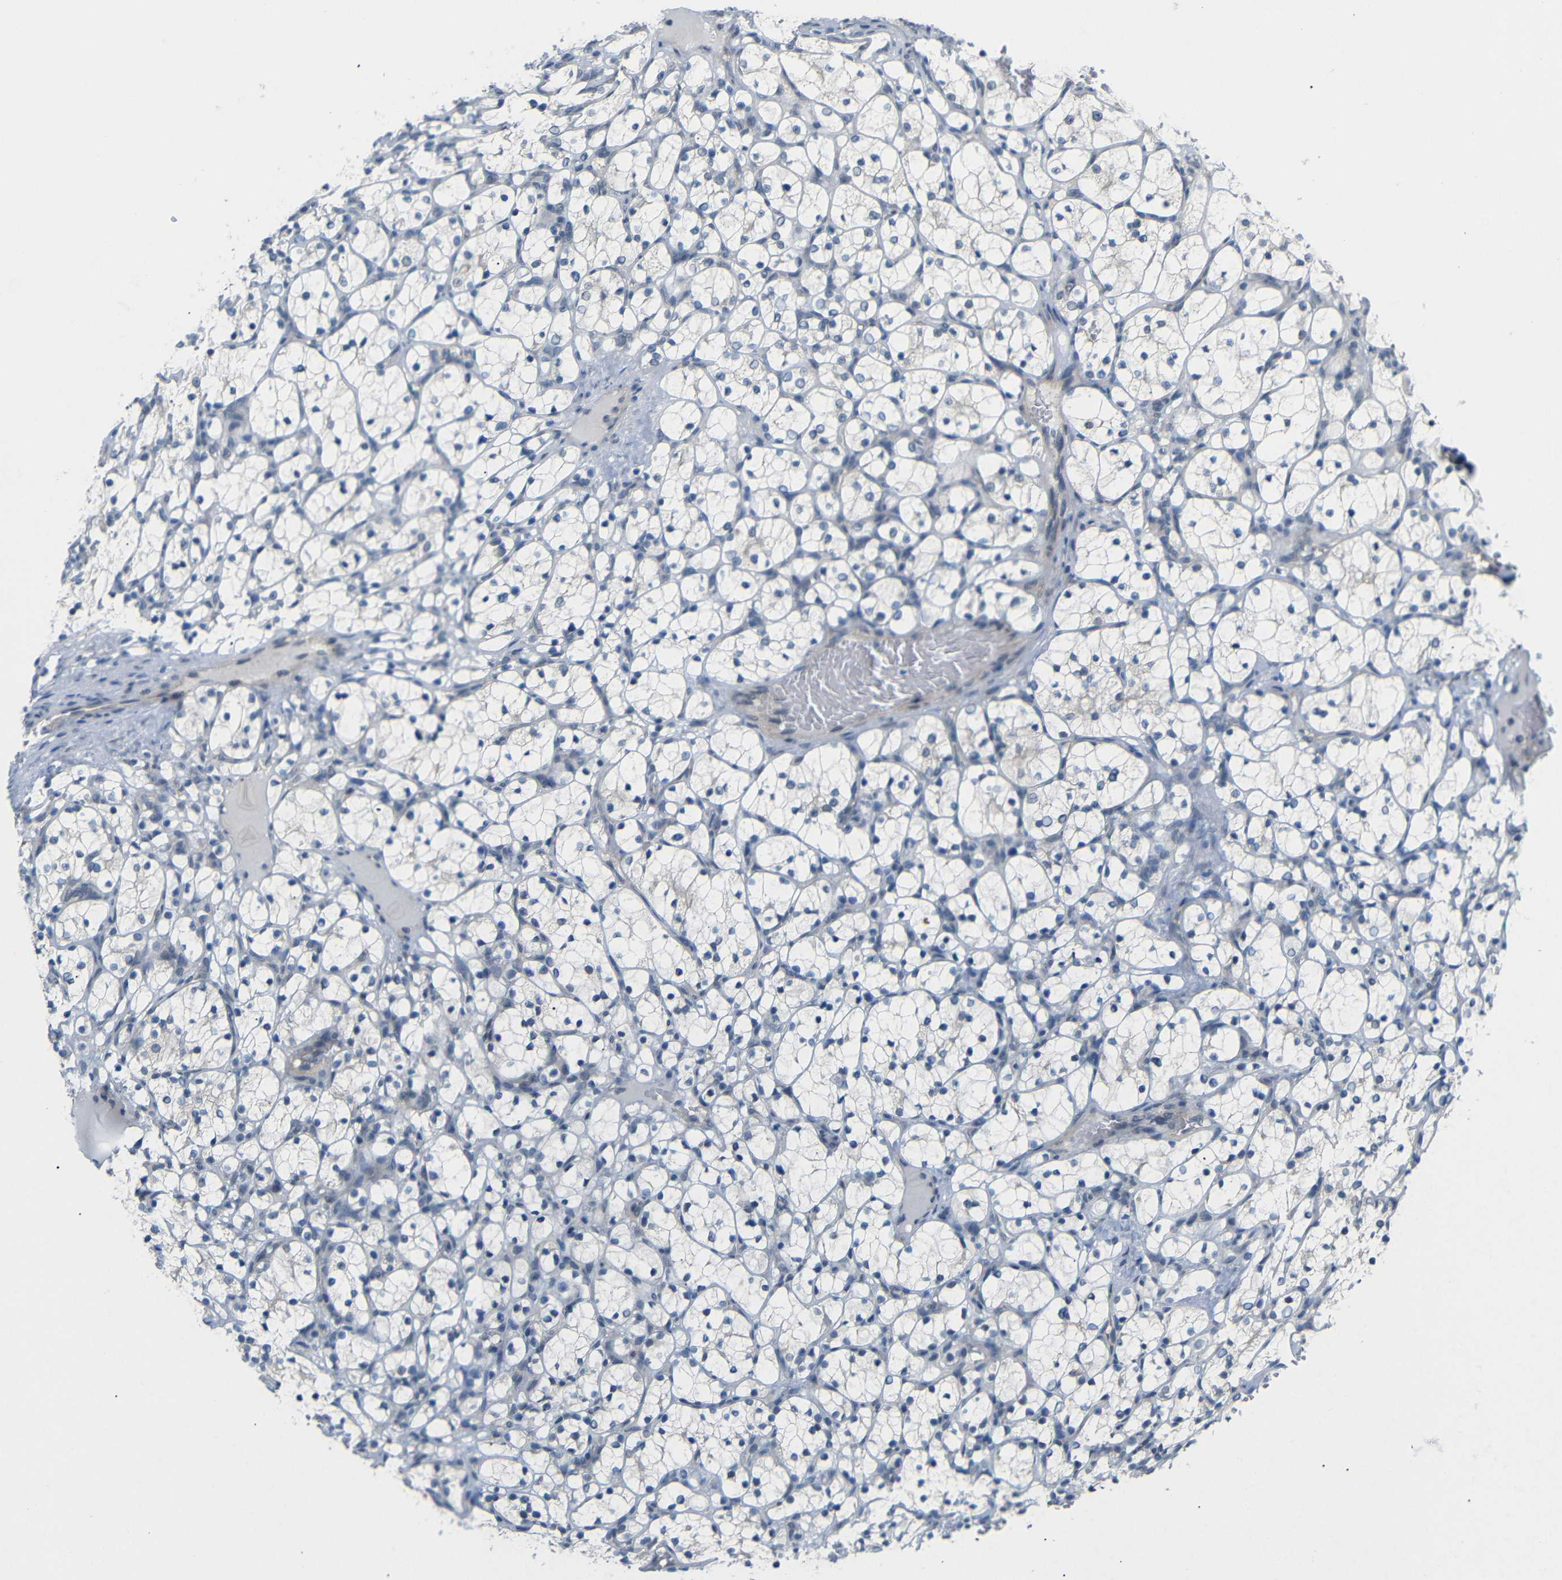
{"staining": {"intensity": "negative", "quantity": "none", "location": "none"}, "tissue": "renal cancer", "cell_type": "Tumor cells", "image_type": "cancer", "snomed": [{"axis": "morphology", "description": "Adenocarcinoma, NOS"}, {"axis": "topography", "description": "Kidney"}], "caption": "Immunohistochemistry of human renal adenocarcinoma displays no expression in tumor cells.", "gene": "GPR158", "patient": {"sex": "female", "age": 69}}